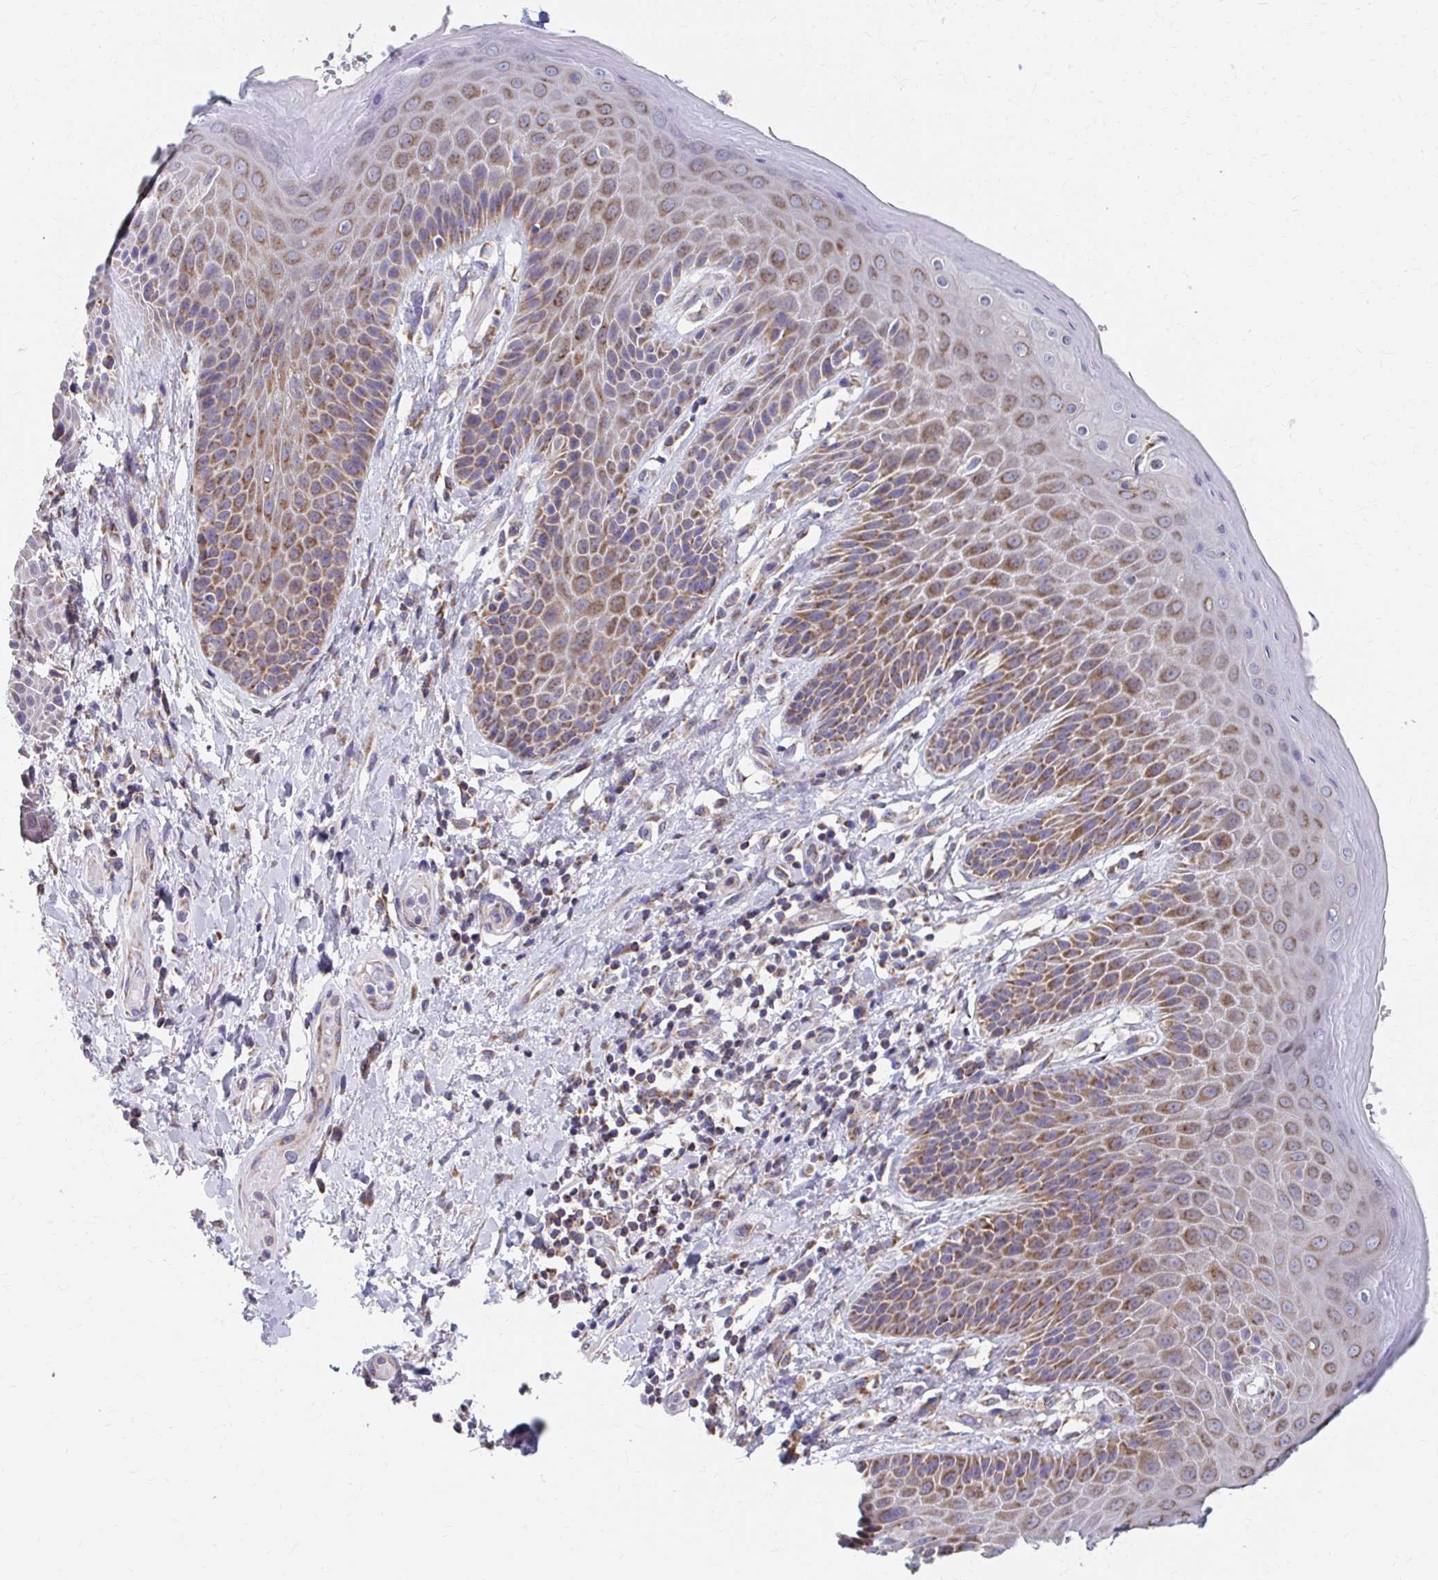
{"staining": {"intensity": "moderate", "quantity": "25%-75%", "location": "cytoplasmic/membranous"}, "tissue": "skin", "cell_type": "Epidermal cells", "image_type": "normal", "snomed": [{"axis": "morphology", "description": "Normal tissue, NOS"}, {"axis": "topography", "description": "Anal"}, {"axis": "topography", "description": "Peripheral nerve tissue"}], "caption": "Protein staining displays moderate cytoplasmic/membranous positivity in about 25%-75% of epidermal cells in unremarkable skin. The staining is performed using DAB (3,3'-diaminobenzidine) brown chromogen to label protein expression. The nuclei are counter-stained blue using hematoxylin.", "gene": "RCC1L", "patient": {"sex": "male", "age": 51}}